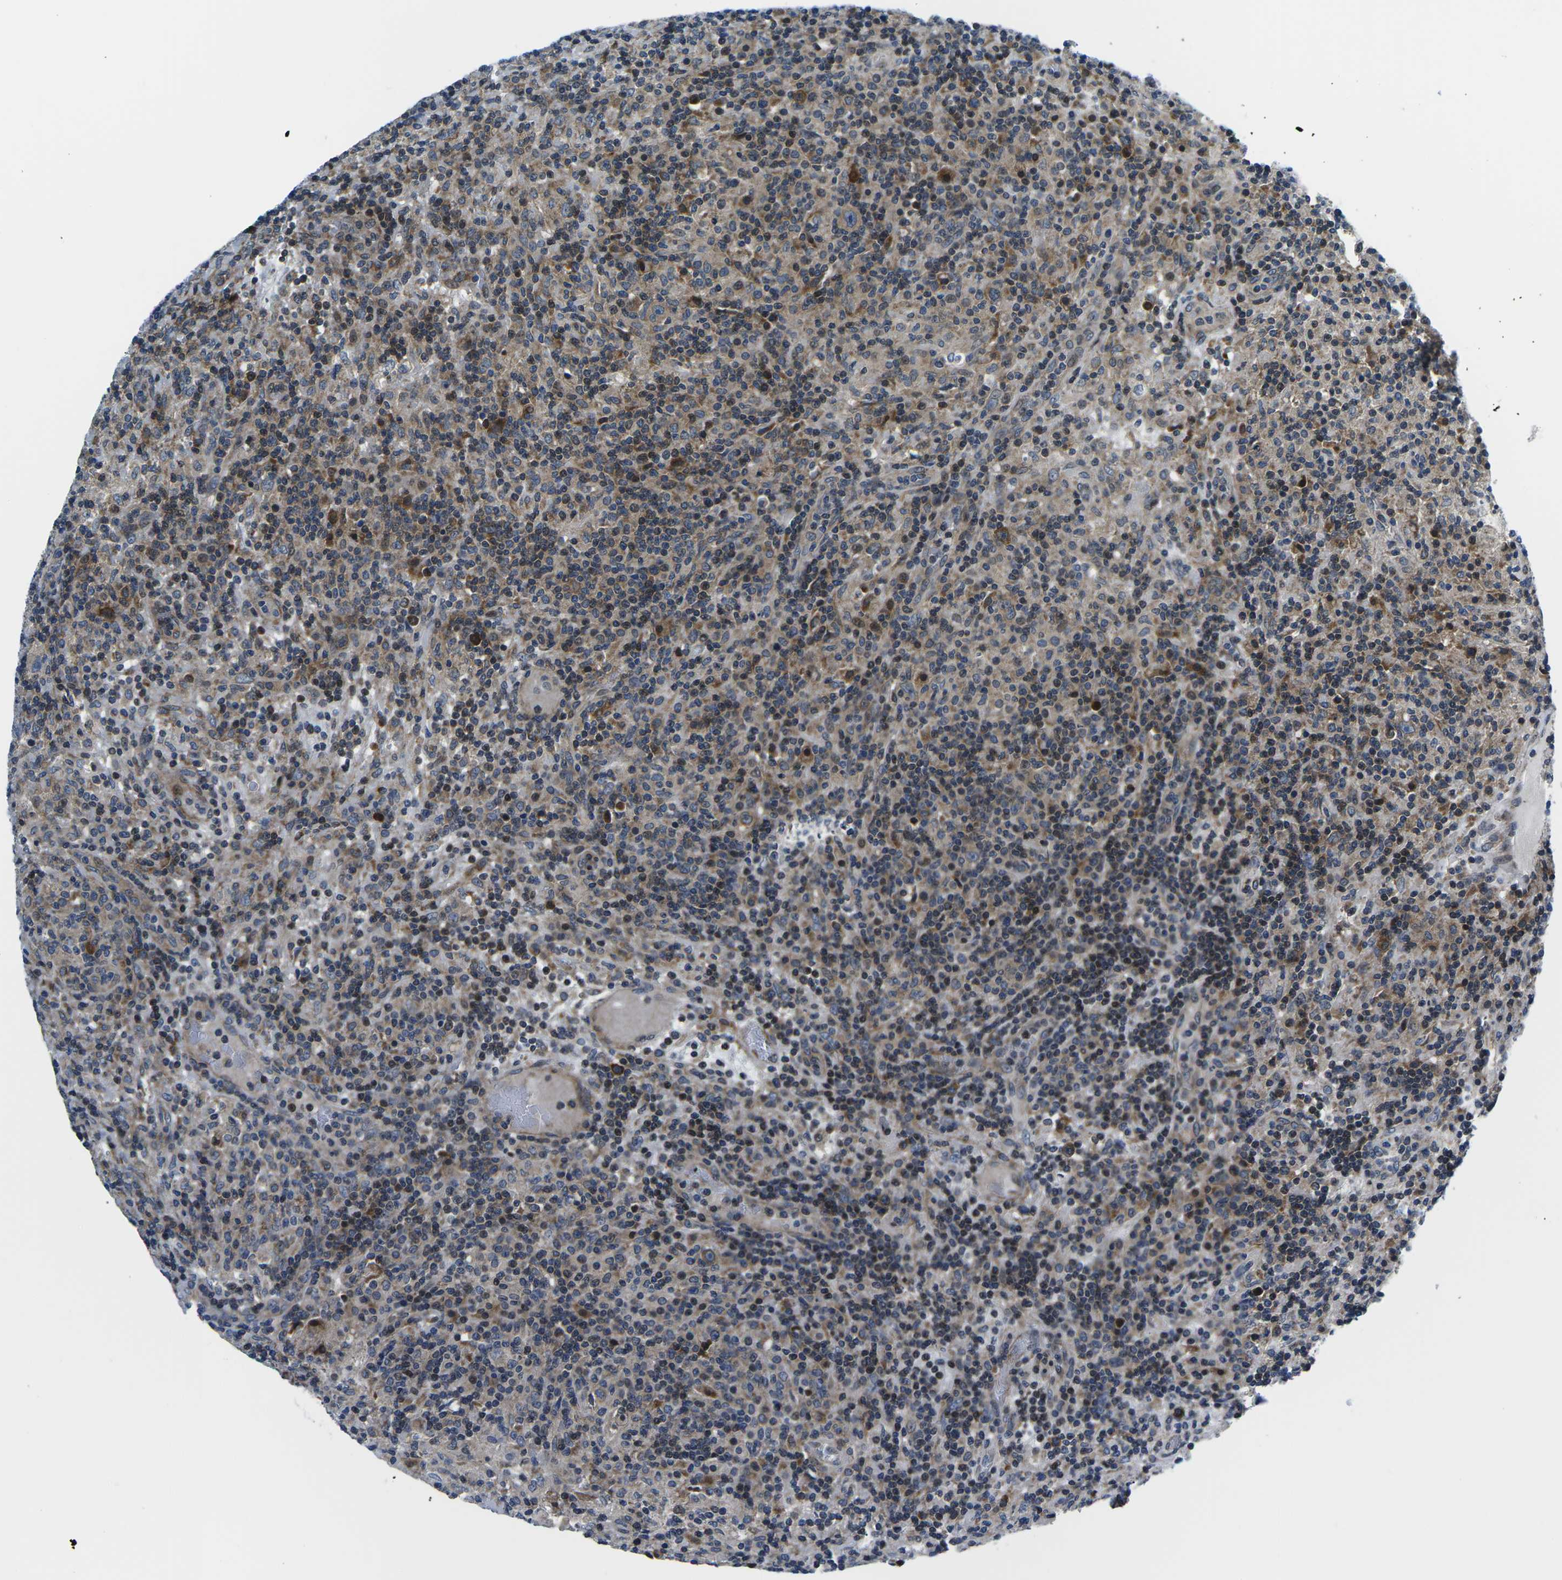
{"staining": {"intensity": "moderate", "quantity": ">75%", "location": "cytoplasmic/membranous"}, "tissue": "lymphoma", "cell_type": "Tumor cells", "image_type": "cancer", "snomed": [{"axis": "morphology", "description": "Hodgkin's disease, NOS"}, {"axis": "topography", "description": "Lymph node"}], "caption": "Protein analysis of Hodgkin's disease tissue reveals moderate cytoplasmic/membranous positivity in approximately >75% of tumor cells.", "gene": "EIF4E", "patient": {"sex": "male", "age": 70}}